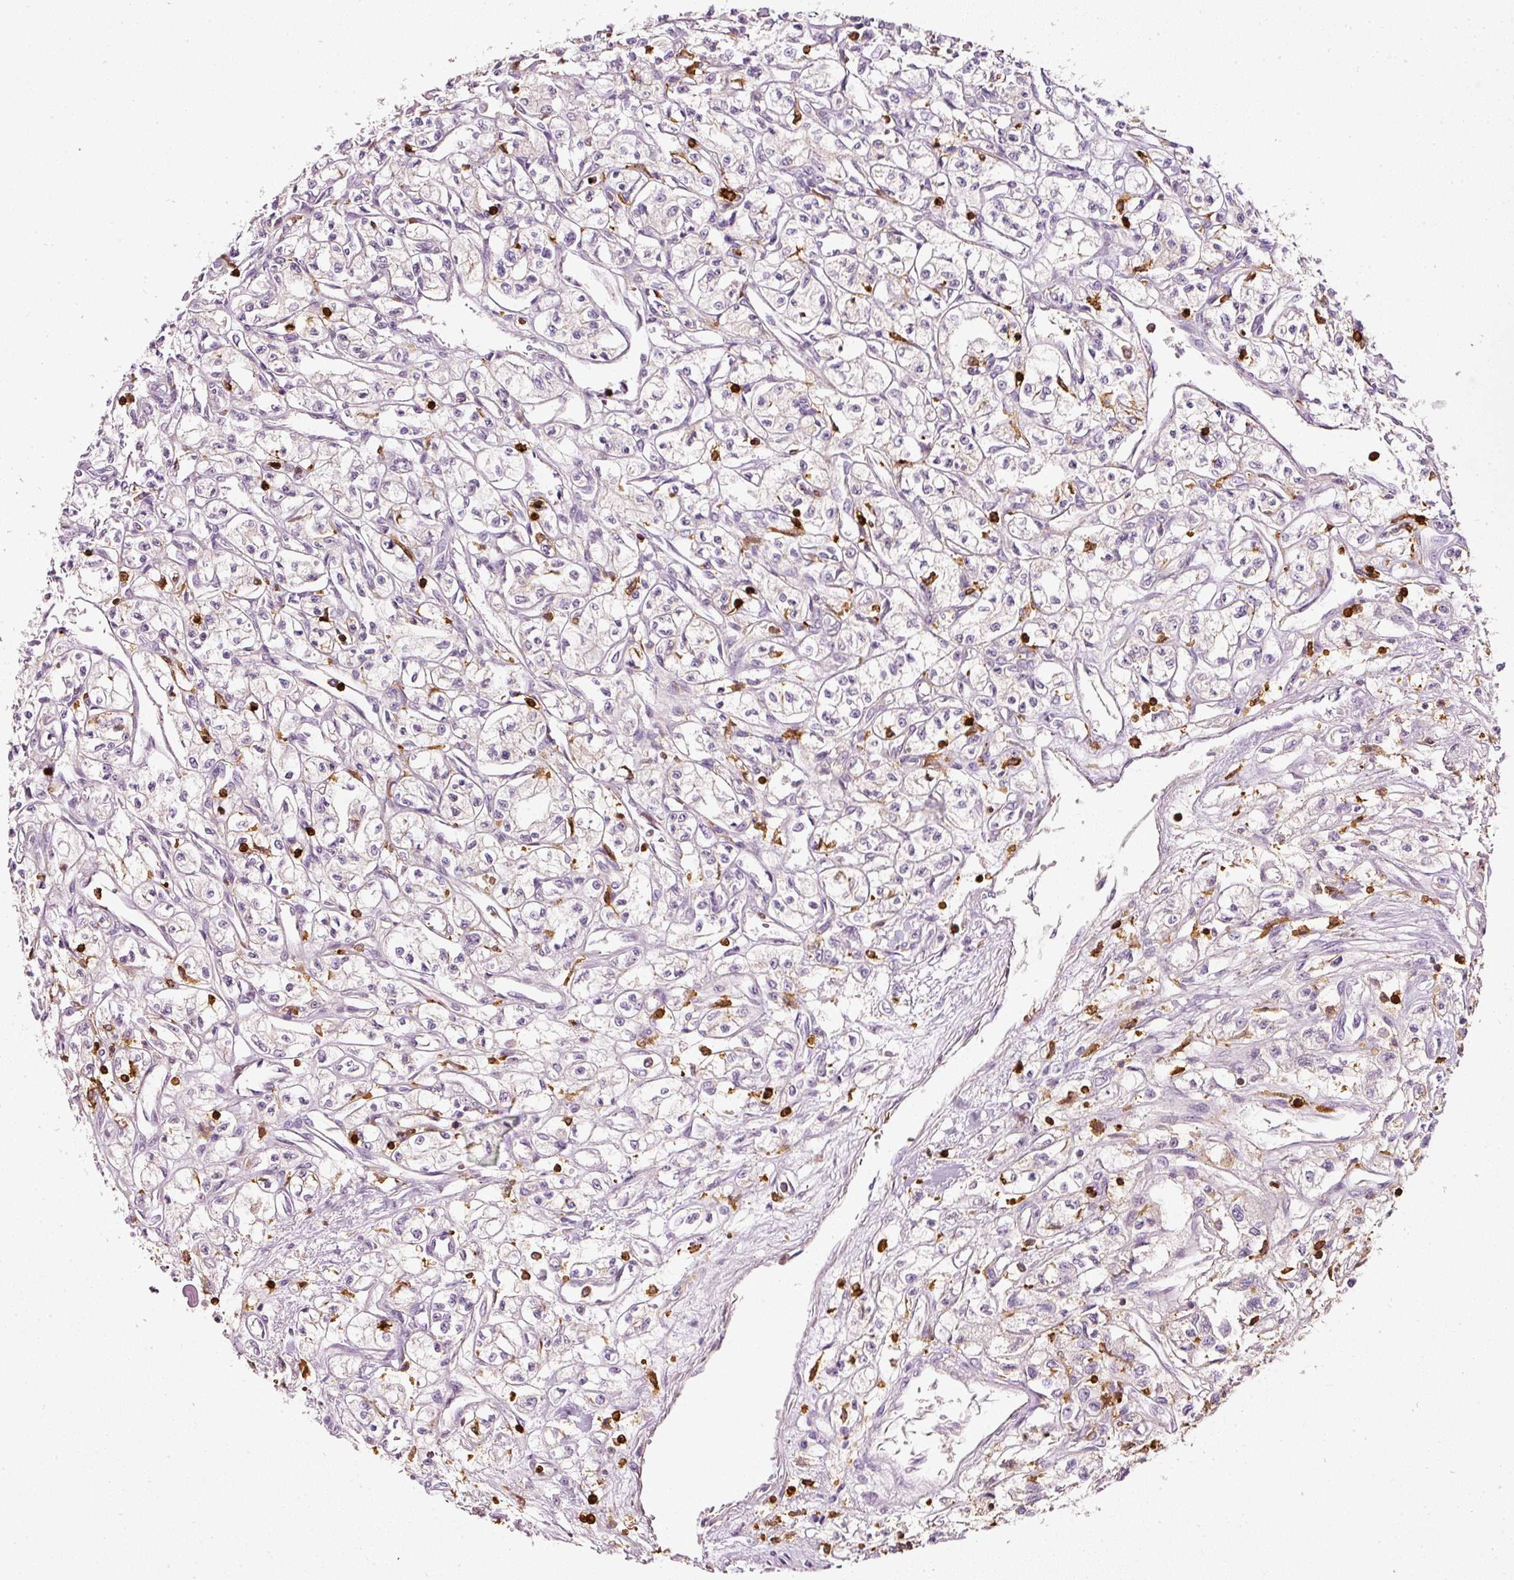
{"staining": {"intensity": "negative", "quantity": "none", "location": "none"}, "tissue": "renal cancer", "cell_type": "Tumor cells", "image_type": "cancer", "snomed": [{"axis": "morphology", "description": "Adenocarcinoma, NOS"}, {"axis": "topography", "description": "Kidney"}], "caption": "This is a histopathology image of immunohistochemistry (IHC) staining of renal cancer, which shows no positivity in tumor cells. (Stains: DAB (3,3'-diaminobenzidine) IHC with hematoxylin counter stain, Microscopy: brightfield microscopy at high magnification).", "gene": "EVL", "patient": {"sex": "male", "age": 56}}